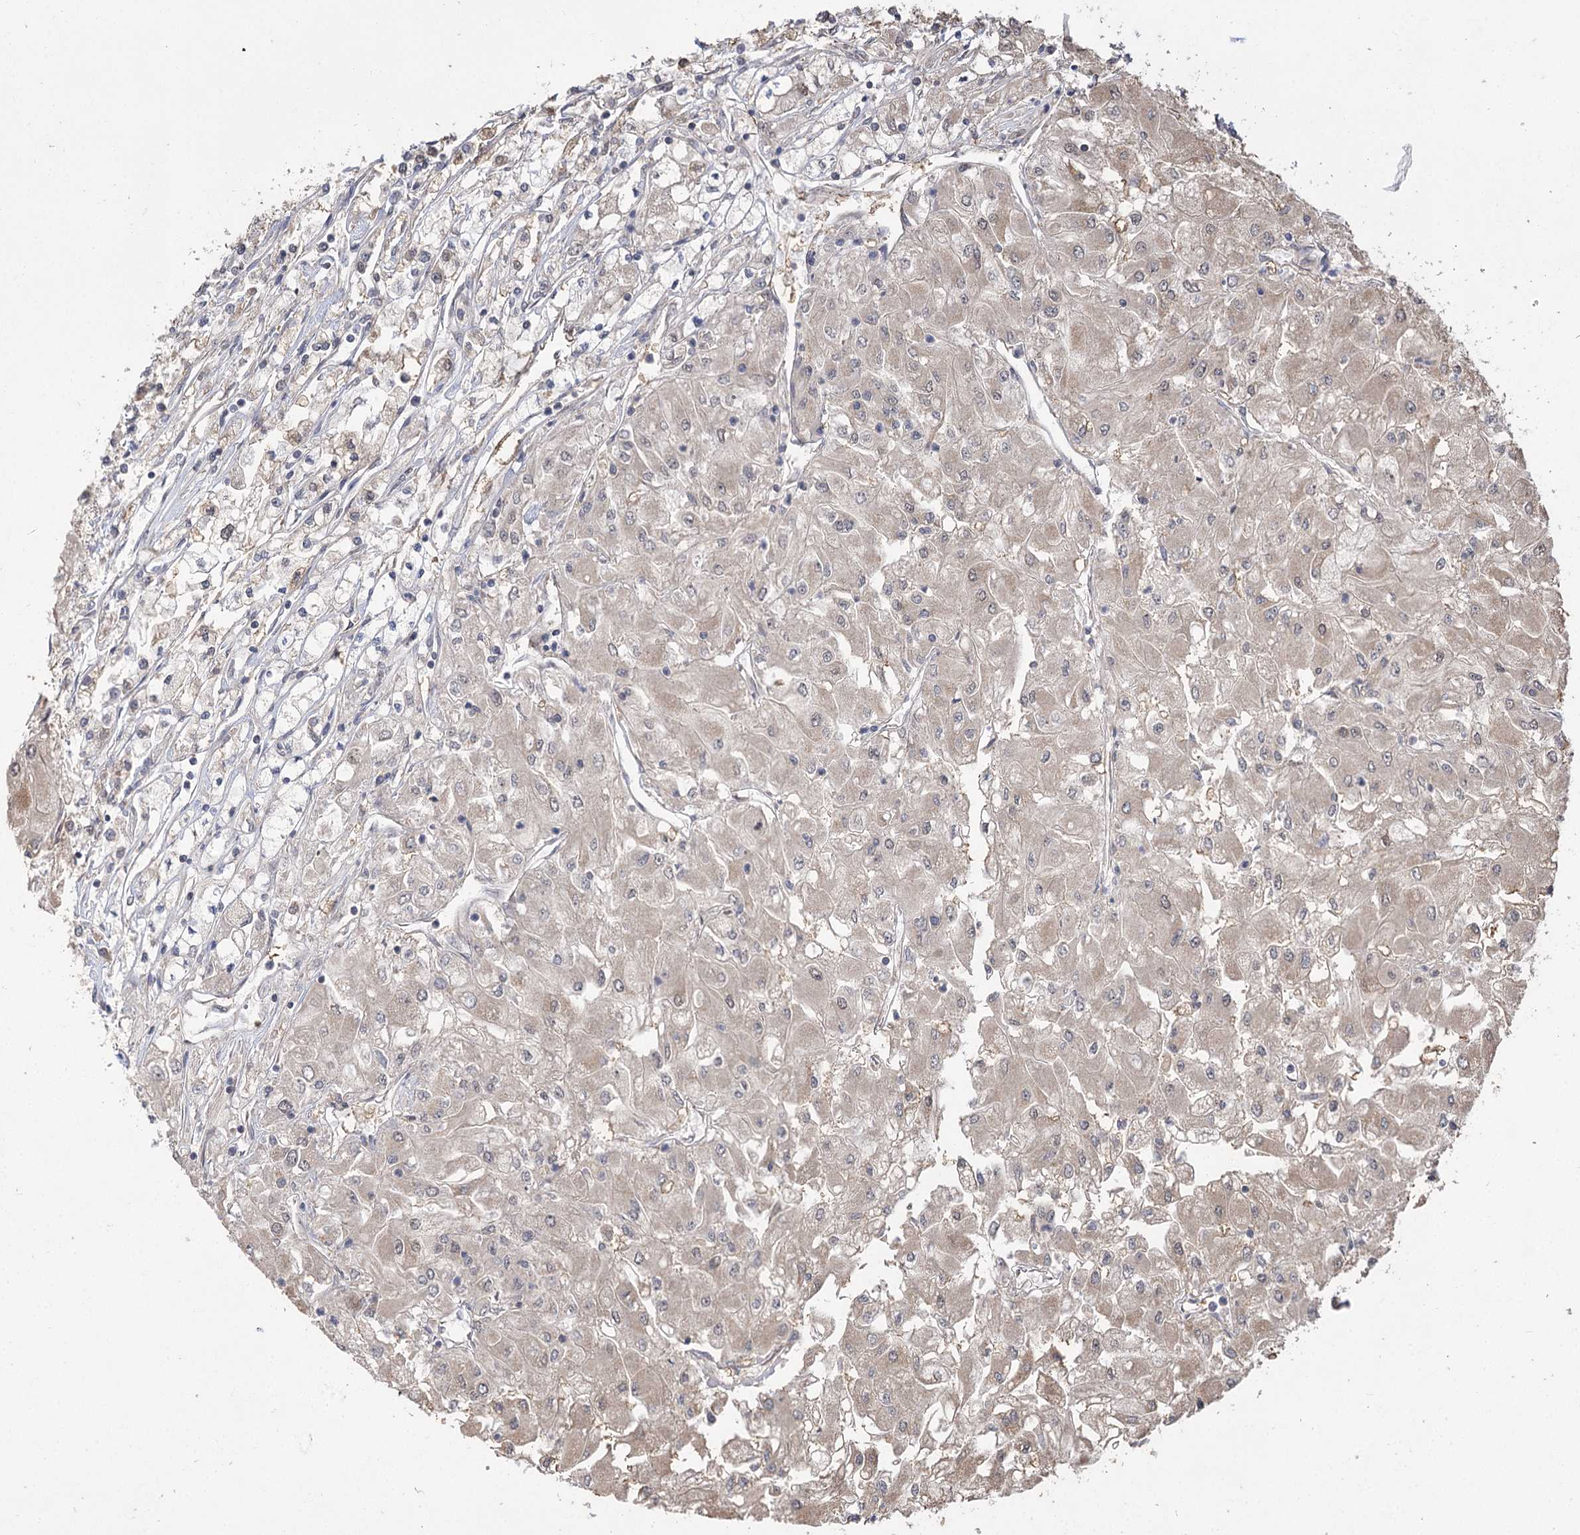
{"staining": {"intensity": "weak", "quantity": "25%-75%", "location": "cytoplasmic/membranous"}, "tissue": "renal cancer", "cell_type": "Tumor cells", "image_type": "cancer", "snomed": [{"axis": "morphology", "description": "Adenocarcinoma, NOS"}, {"axis": "topography", "description": "Kidney"}], "caption": "Protein expression analysis of human adenocarcinoma (renal) reveals weak cytoplasmic/membranous staining in about 25%-75% of tumor cells. (brown staining indicates protein expression, while blue staining denotes nuclei).", "gene": "TENM2", "patient": {"sex": "male", "age": 80}}